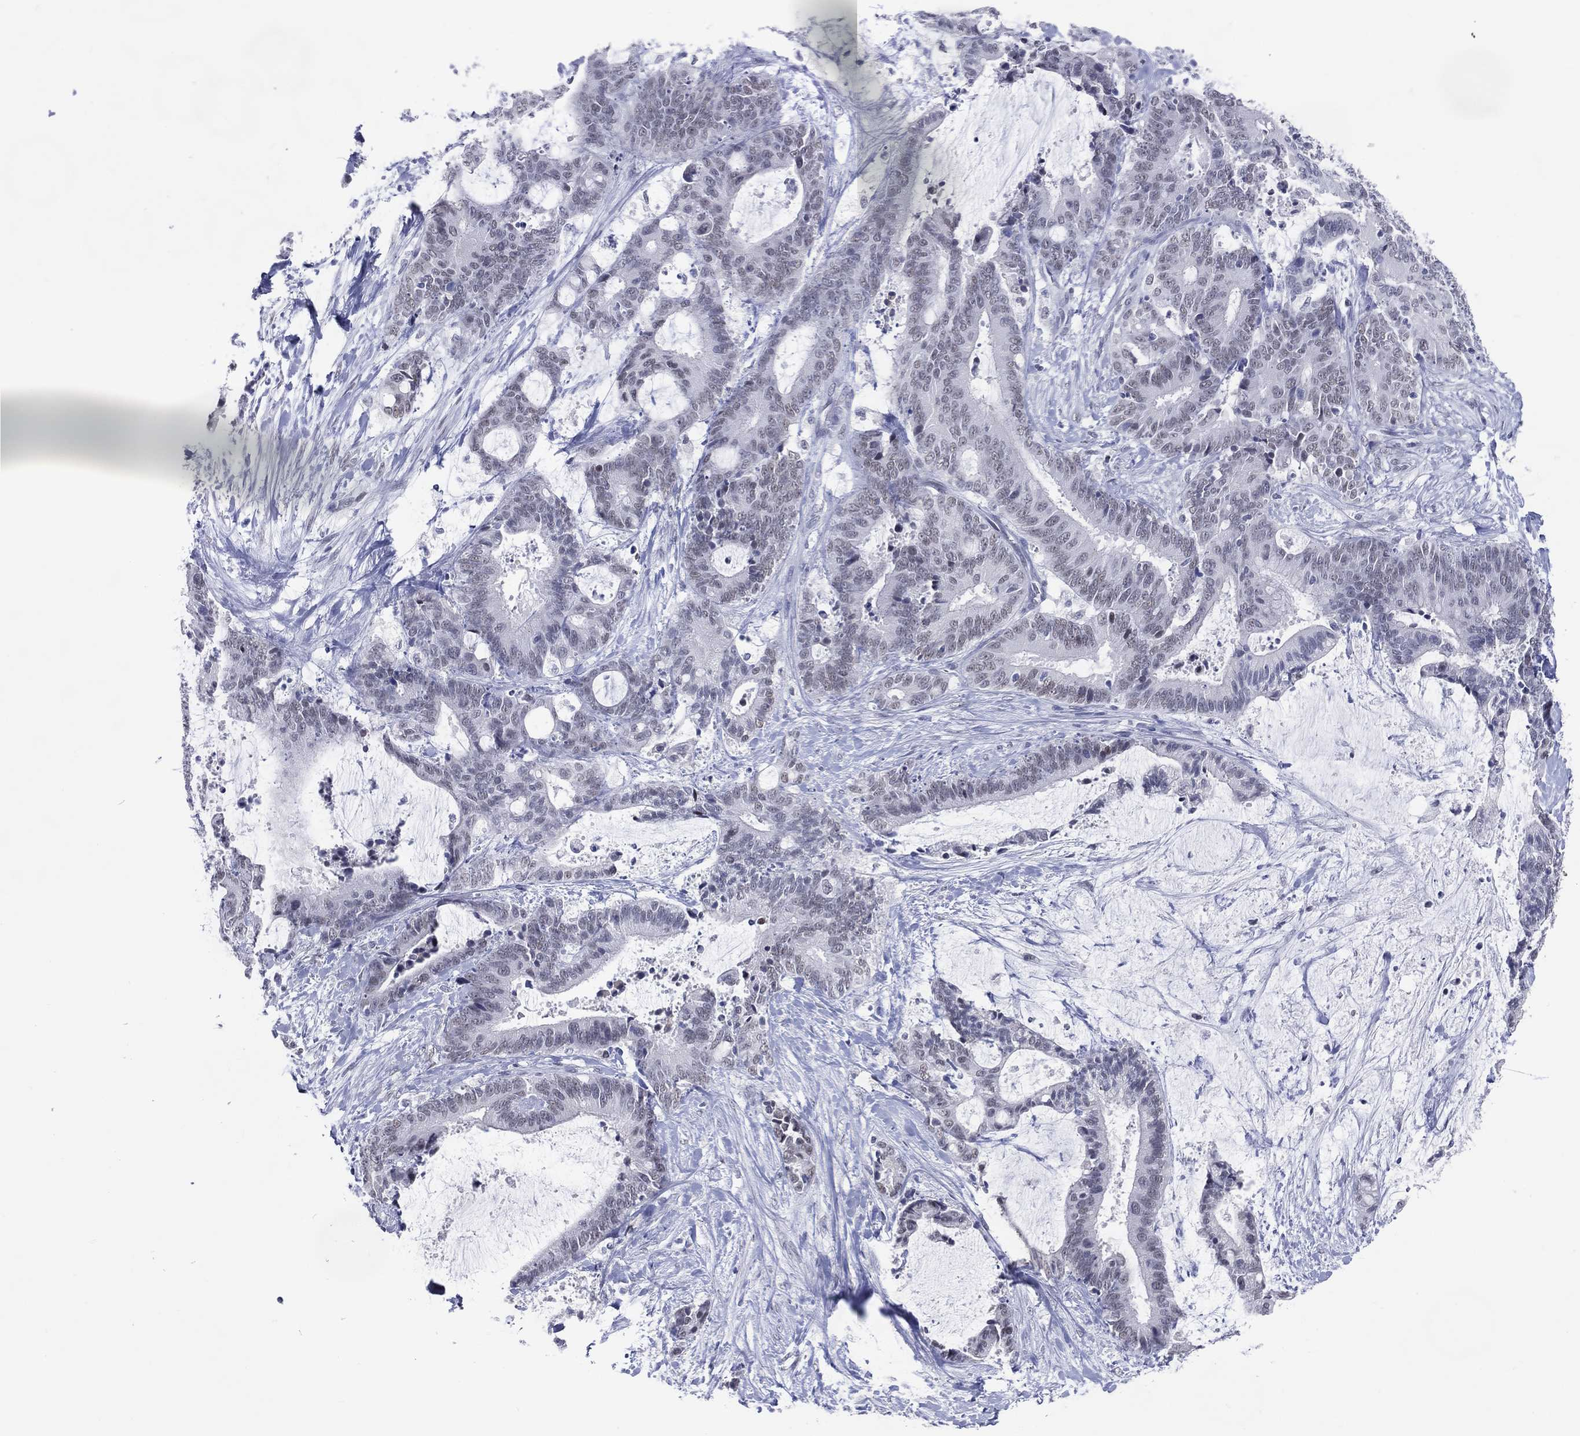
{"staining": {"intensity": "negative", "quantity": "none", "location": "none"}, "tissue": "liver cancer", "cell_type": "Tumor cells", "image_type": "cancer", "snomed": [{"axis": "morphology", "description": "Cholangiocarcinoma"}, {"axis": "topography", "description": "Liver"}], "caption": "Immunohistochemistry image of neoplastic tissue: cholangiocarcinoma (liver) stained with DAB shows no significant protein expression in tumor cells.", "gene": "CFAP58", "patient": {"sex": "female", "age": 73}}